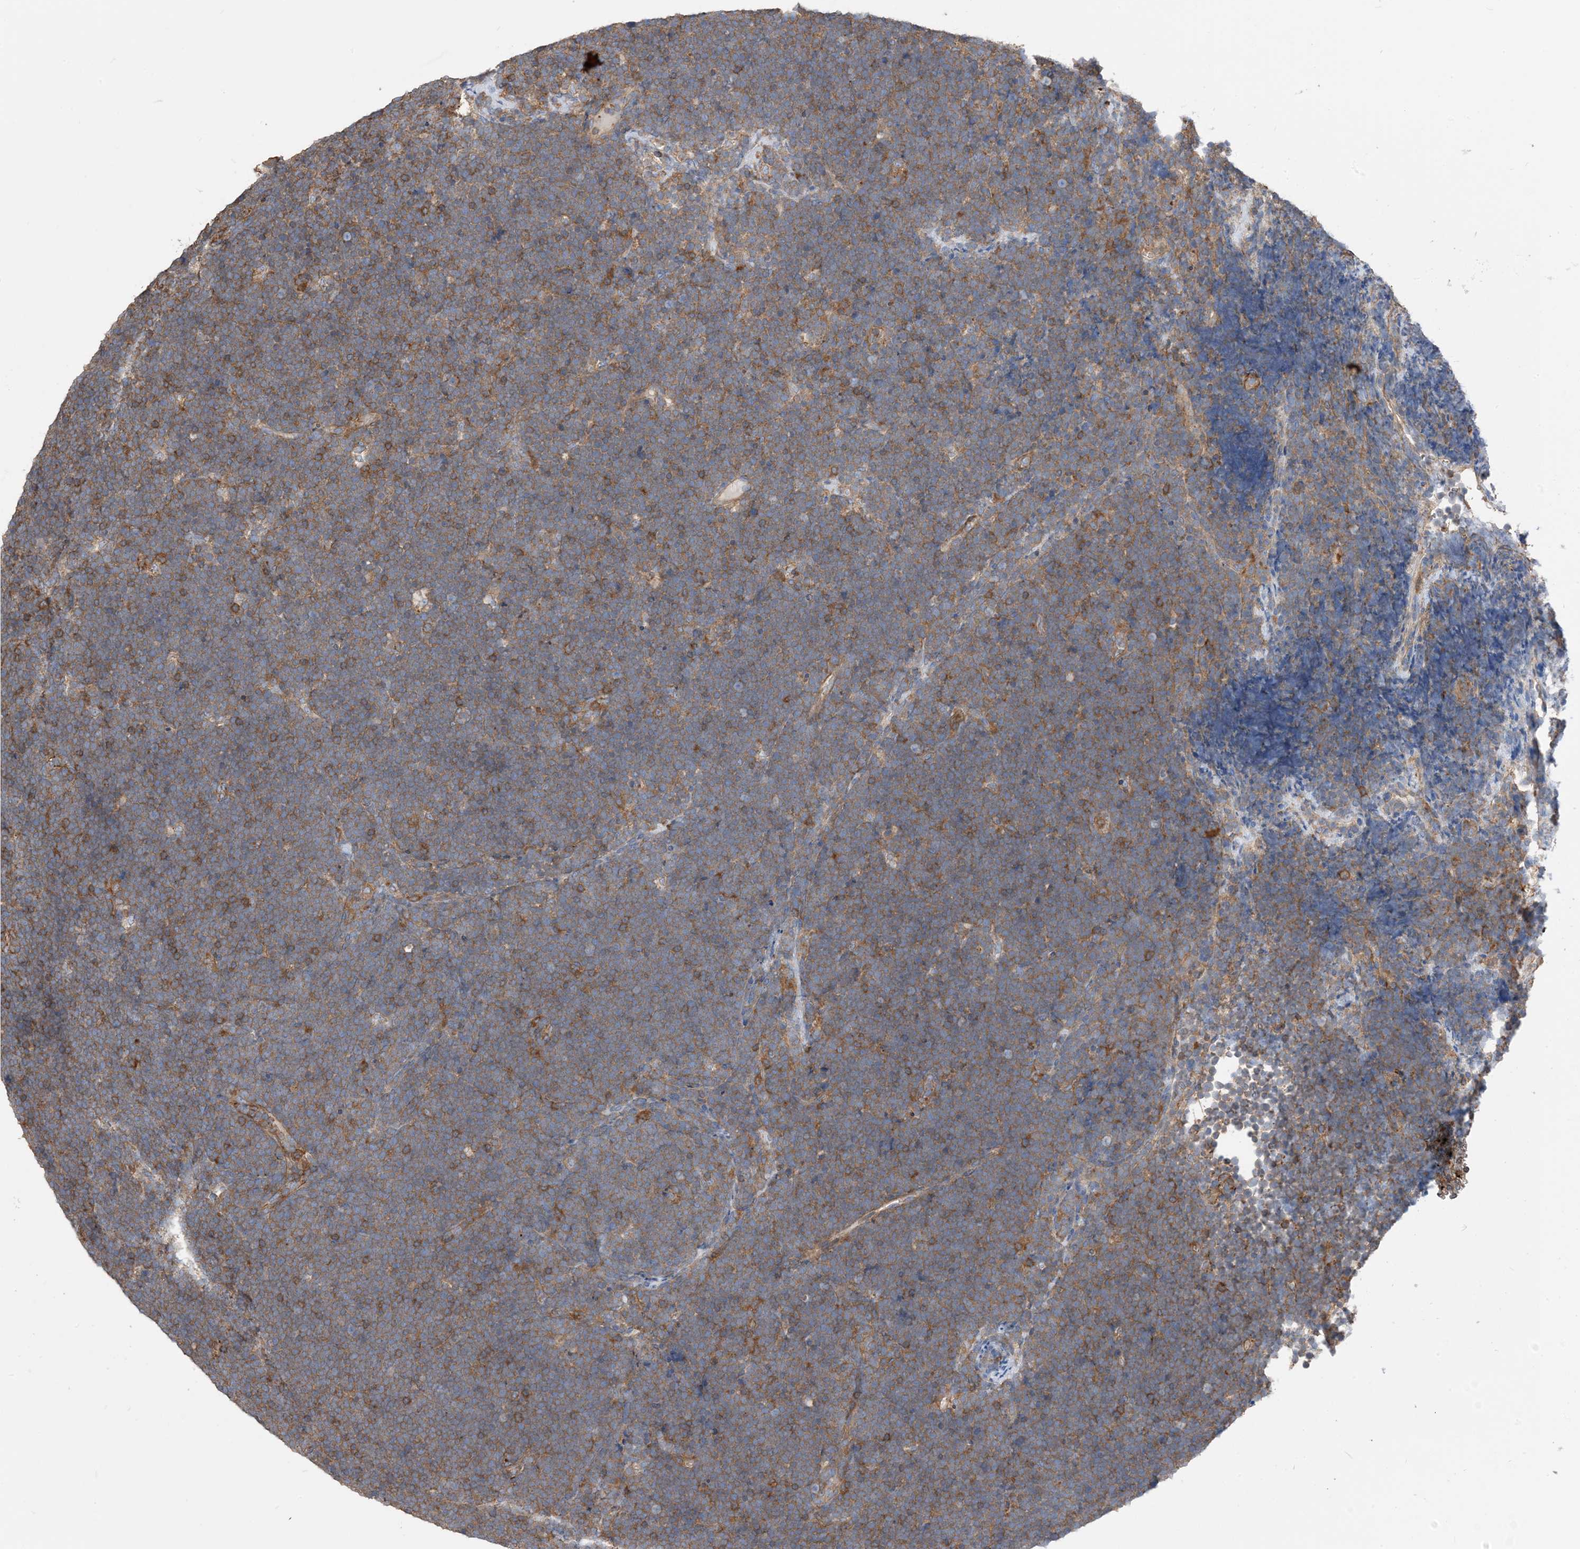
{"staining": {"intensity": "moderate", "quantity": ">75%", "location": "cytoplasmic/membranous"}, "tissue": "lymphoma", "cell_type": "Tumor cells", "image_type": "cancer", "snomed": [{"axis": "morphology", "description": "Malignant lymphoma, non-Hodgkin's type, High grade"}, {"axis": "topography", "description": "Lymph node"}], "caption": "The histopathology image reveals immunohistochemical staining of high-grade malignant lymphoma, non-Hodgkin's type. There is moderate cytoplasmic/membranous staining is identified in about >75% of tumor cells.", "gene": "PARVG", "patient": {"sex": "male", "age": 13}}